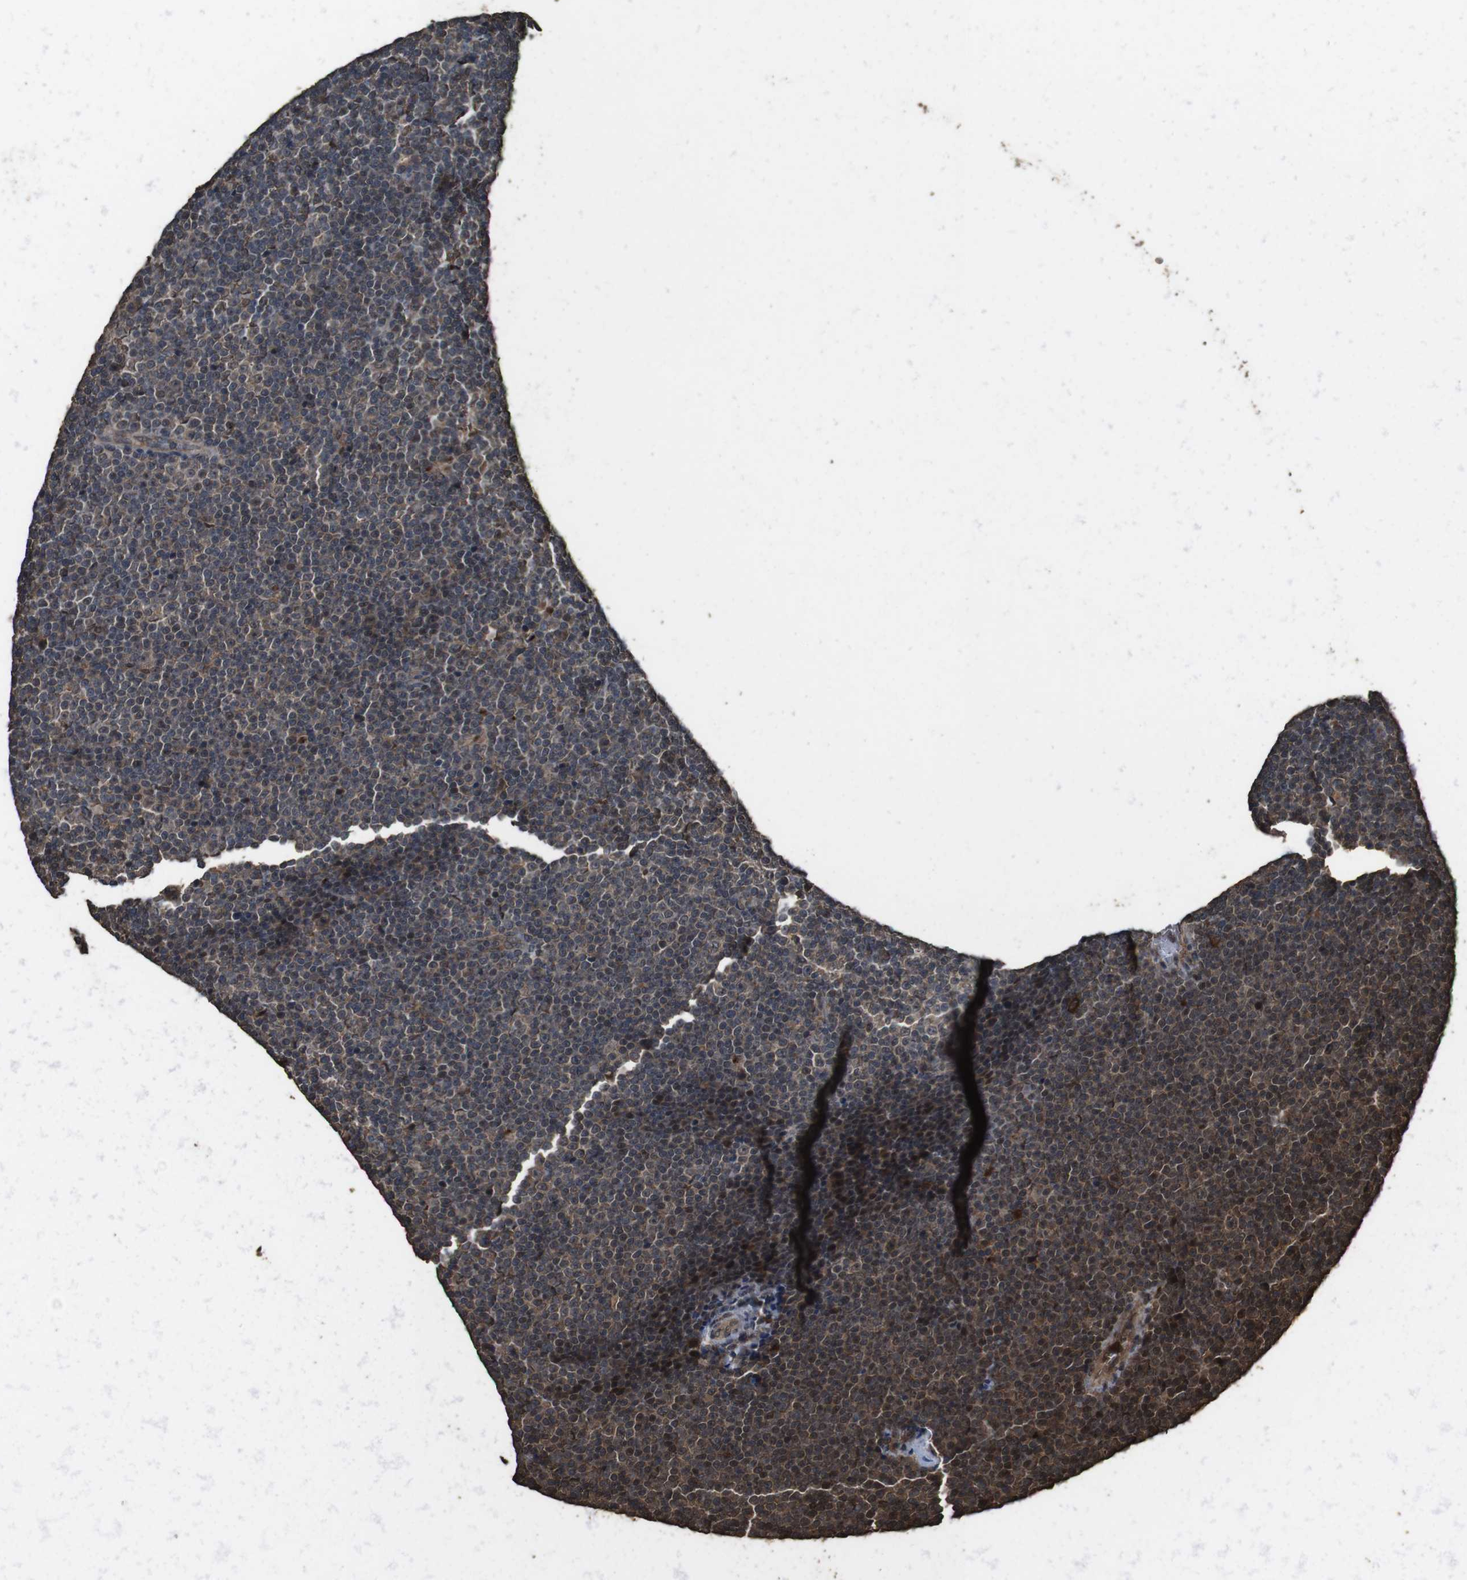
{"staining": {"intensity": "weak", "quantity": "25%-75%", "location": "cytoplasmic/membranous,nuclear"}, "tissue": "lymphoma", "cell_type": "Tumor cells", "image_type": "cancer", "snomed": [{"axis": "morphology", "description": "Malignant lymphoma, non-Hodgkin's type, Low grade"}, {"axis": "topography", "description": "Lymph node"}], "caption": "This image reveals IHC staining of human malignant lymphoma, non-Hodgkin's type (low-grade), with low weak cytoplasmic/membranous and nuclear expression in about 25%-75% of tumor cells.", "gene": "RRAS2", "patient": {"sex": "female", "age": 67}}